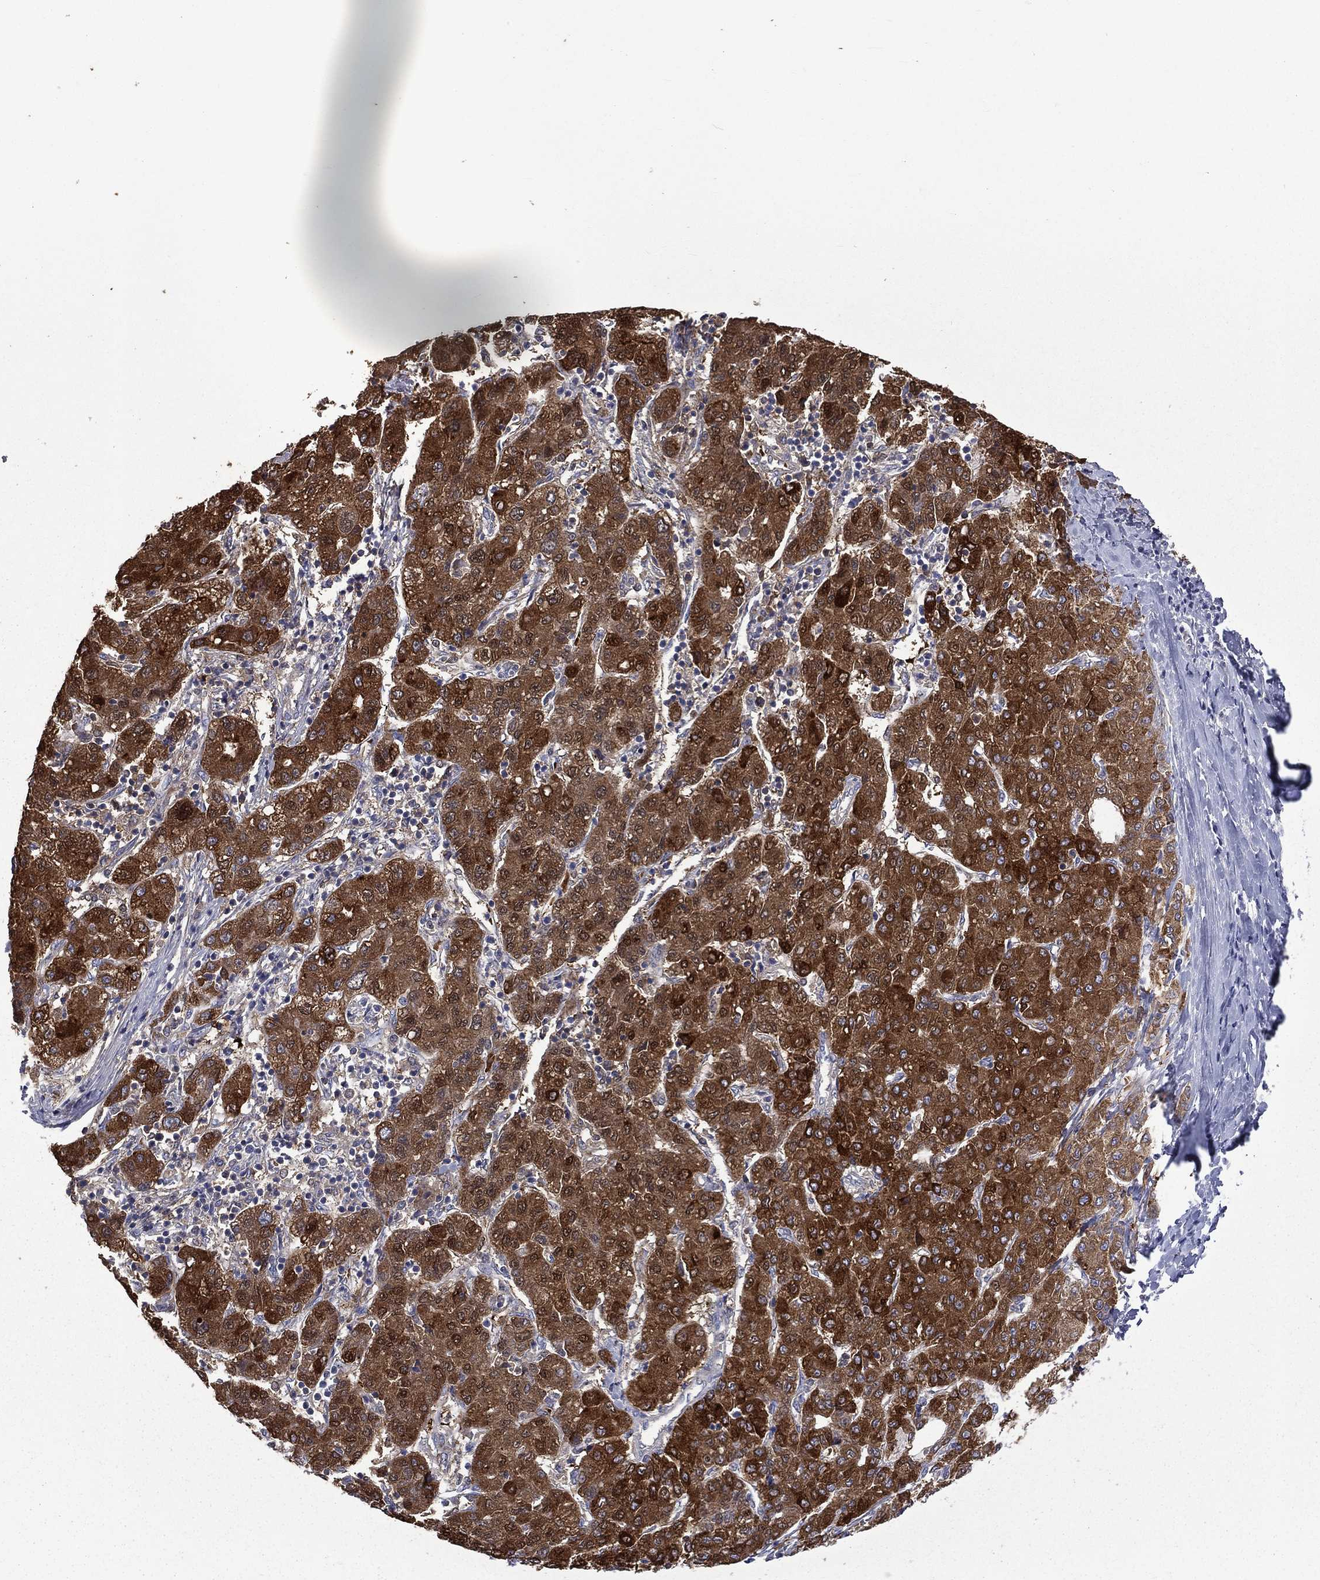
{"staining": {"intensity": "strong", "quantity": ">75%", "location": "cytoplasmic/membranous"}, "tissue": "liver cancer", "cell_type": "Tumor cells", "image_type": "cancer", "snomed": [{"axis": "morphology", "description": "Carcinoma, Hepatocellular, NOS"}, {"axis": "topography", "description": "Liver"}], "caption": "This micrograph shows liver hepatocellular carcinoma stained with immunohistochemistry to label a protein in brown. The cytoplasmic/membranous of tumor cells show strong positivity for the protein. Nuclei are counter-stained blue.", "gene": "CES2", "patient": {"sex": "male", "age": 65}}